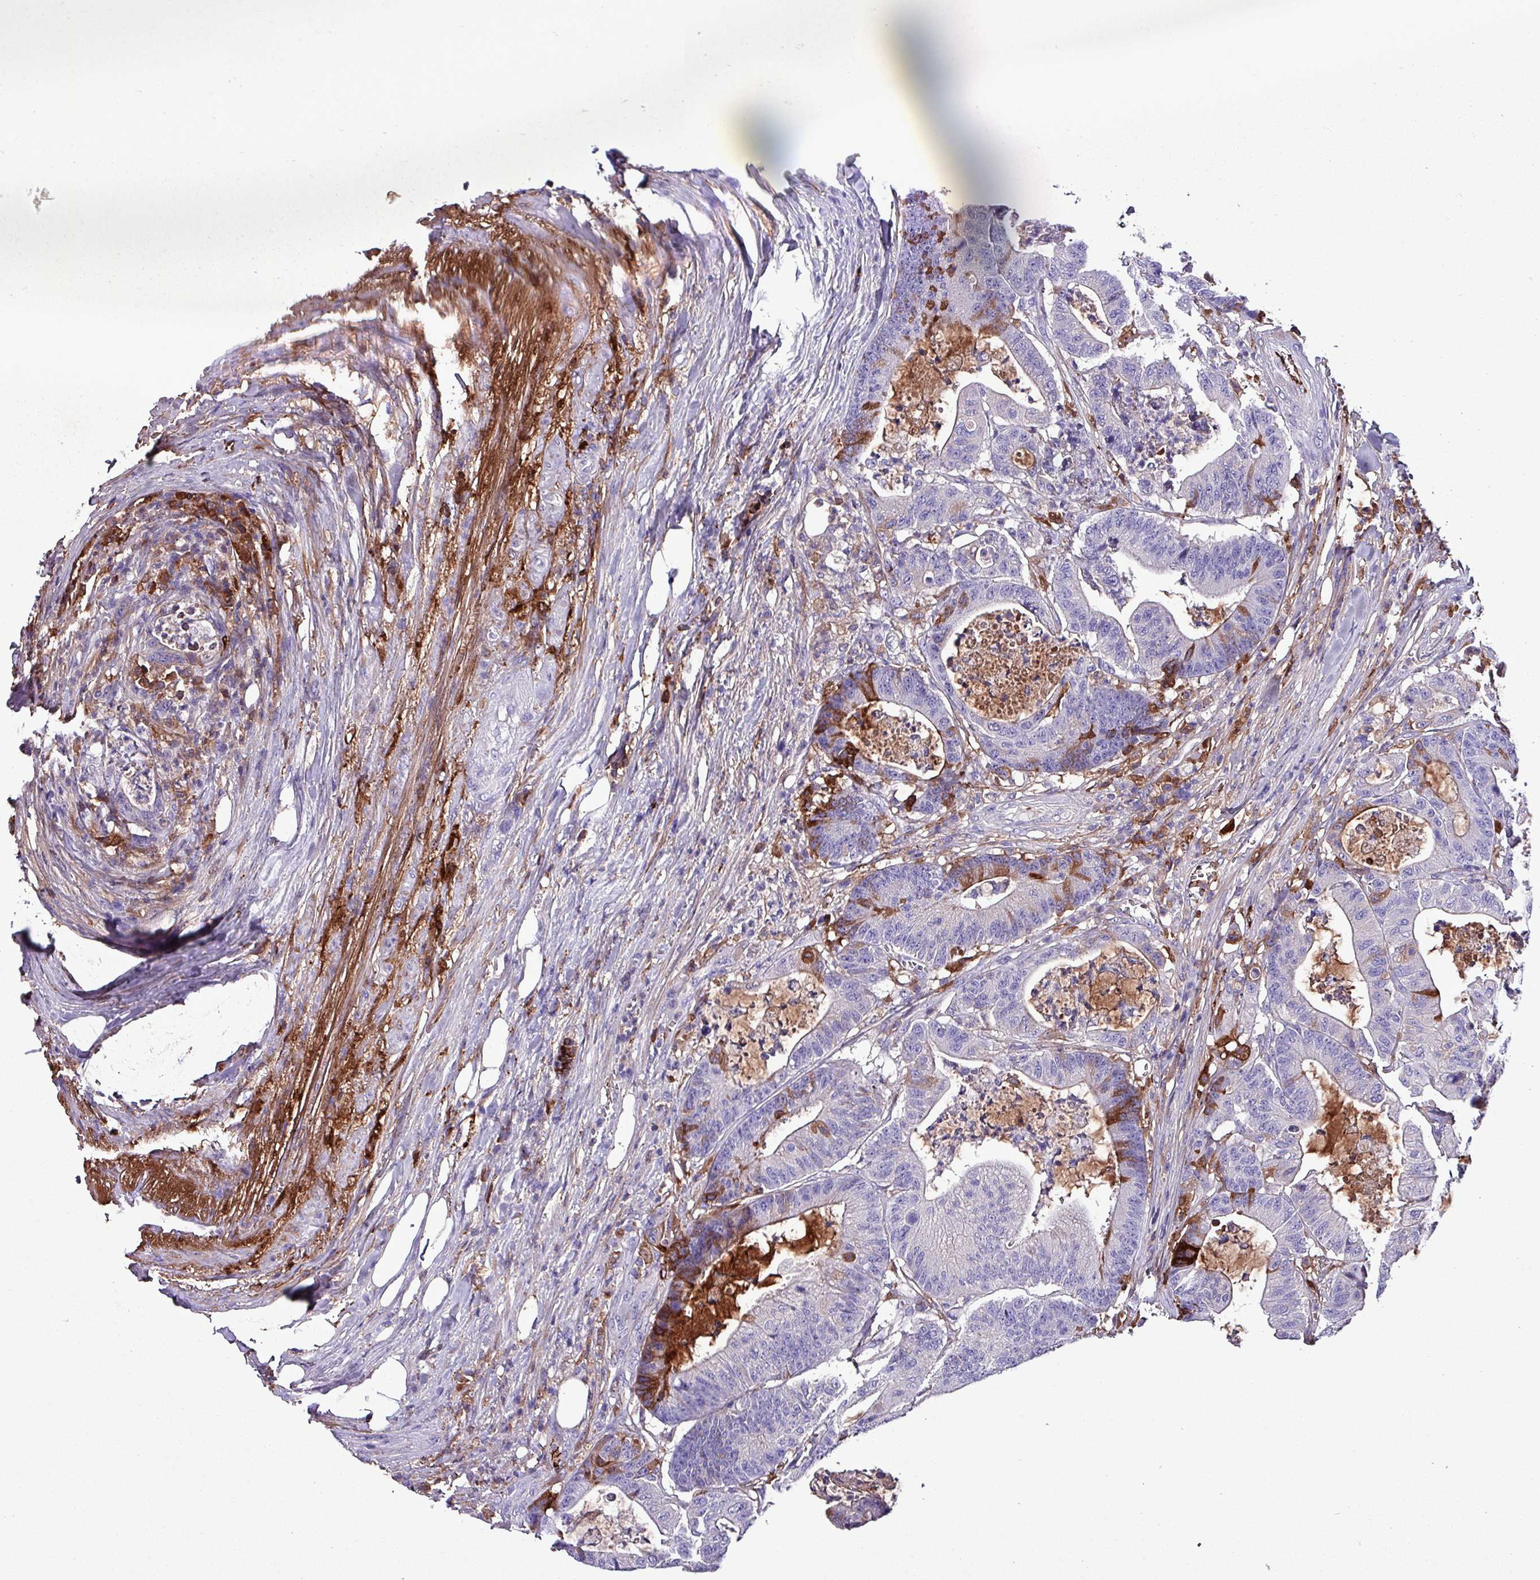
{"staining": {"intensity": "strong", "quantity": "<25%", "location": "cytoplasmic/membranous"}, "tissue": "colorectal cancer", "cell_type": "Tumor cells", "image_type": "cancer", "snomed": [{"axis": "morphology", "description": "Adenocarcinoma, NOS"}, {"axis": "topography", "description": "Colon"}], "caption": "Immunohistochemical staining of colorectal adenocarcinoma reveals medium levels of strong cytoplasmic/membranous protein positivity in about <25% of tumor cells.", "gene": "HP", "patient": {"sex": "female", "age": 84}}